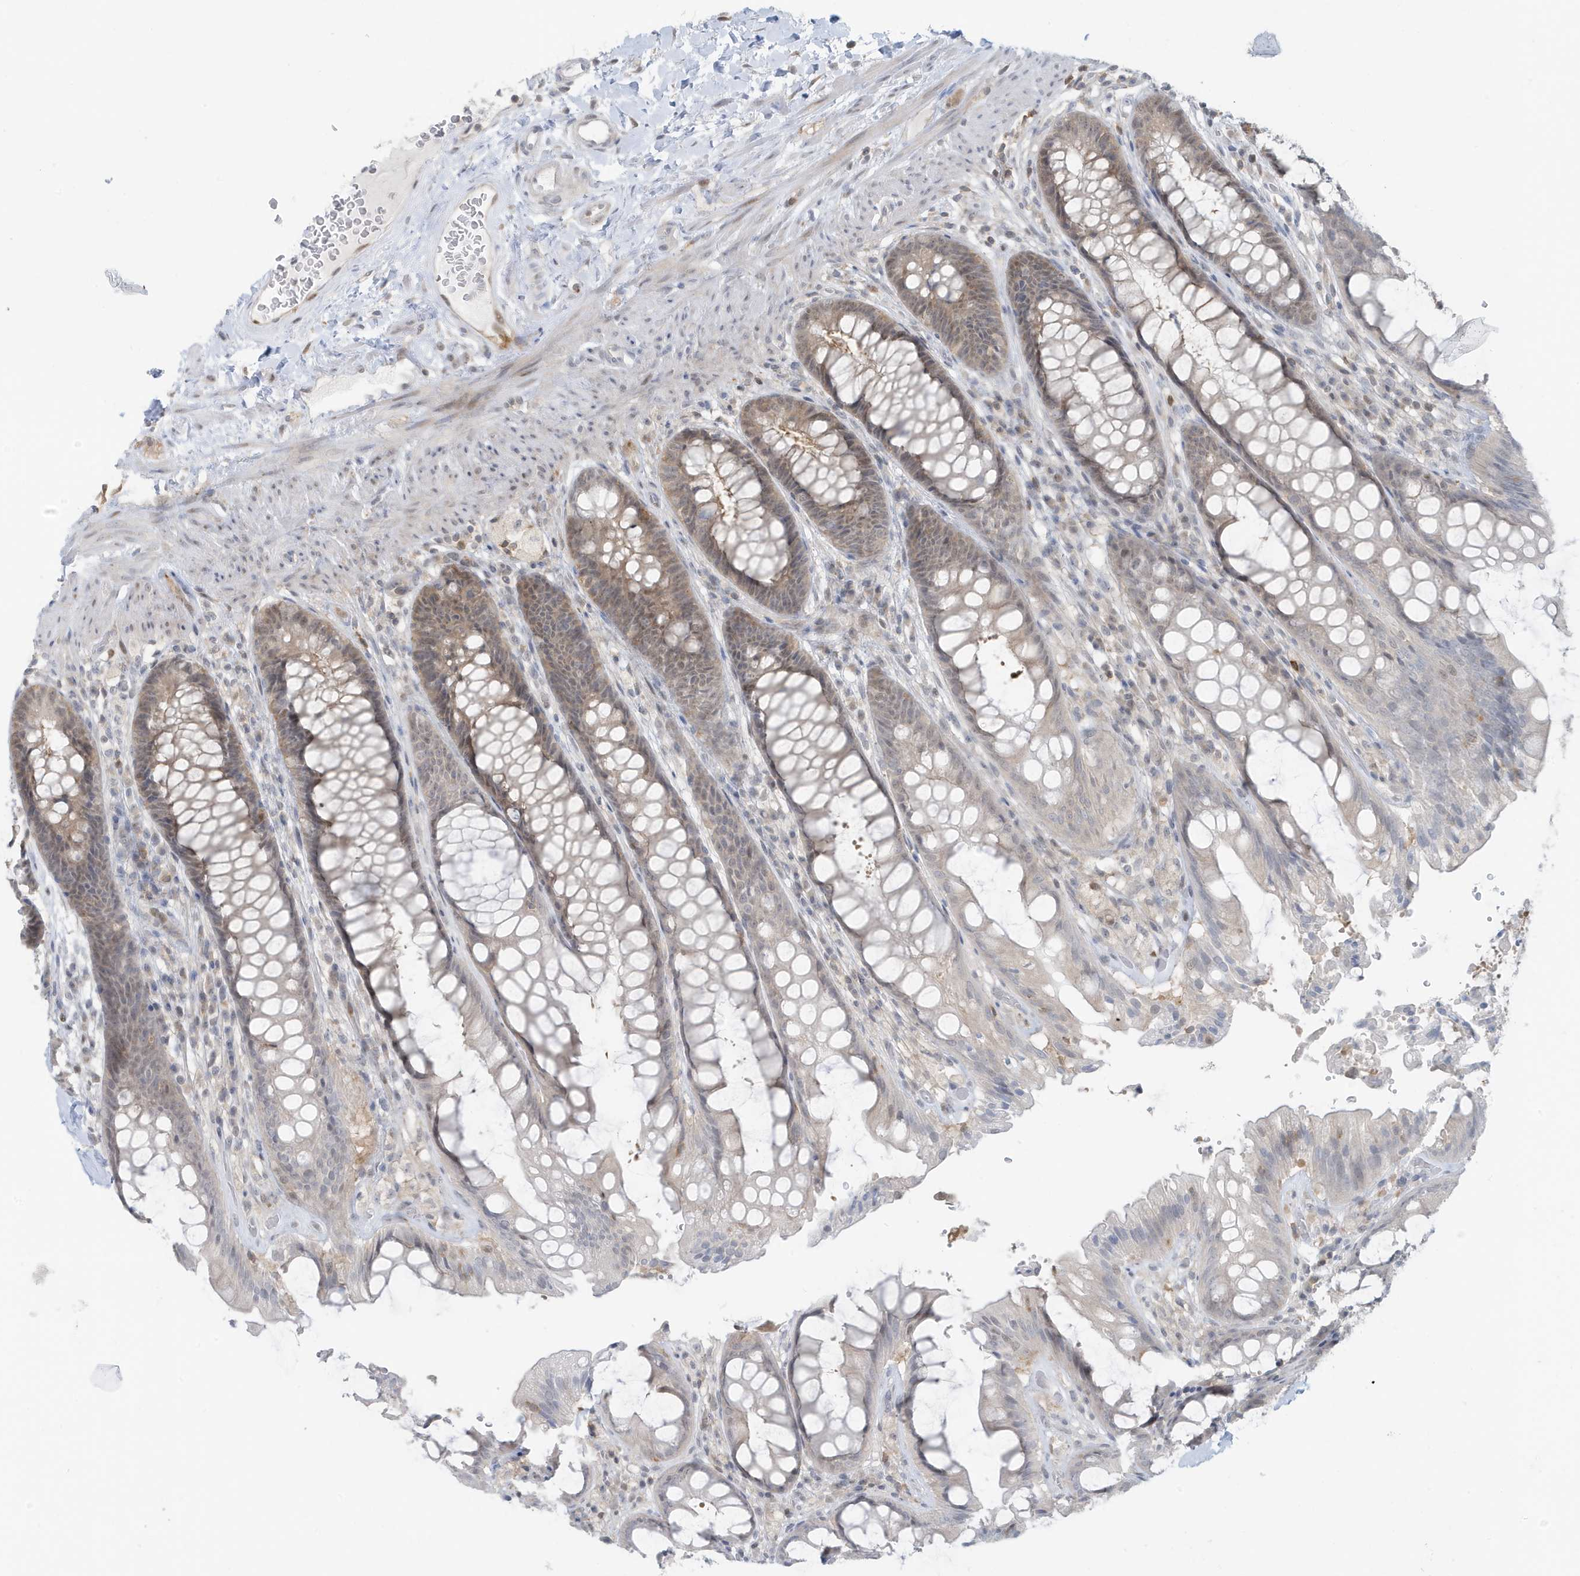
{"staining": {"intensity": "weak", "quantity": "25%-75%", "location": "cytoplasmic/membranous"}, "tissue": "rectum", "cell_type": "Glandular cells", "image_type": "normal", "snomed": [{"axis": "morphology", "description": "Normal tissue, NOS"}, {"axis": "topography", "description": "Rectum"}], "caption": "Immunohistochemical staining of benign human rectum reveals low levels of weak cytoplasmic/membranous staining in about 25%-75% of glandular cells.", "gene": "OGA", "patient": {"sex": "female", "age": 46}}